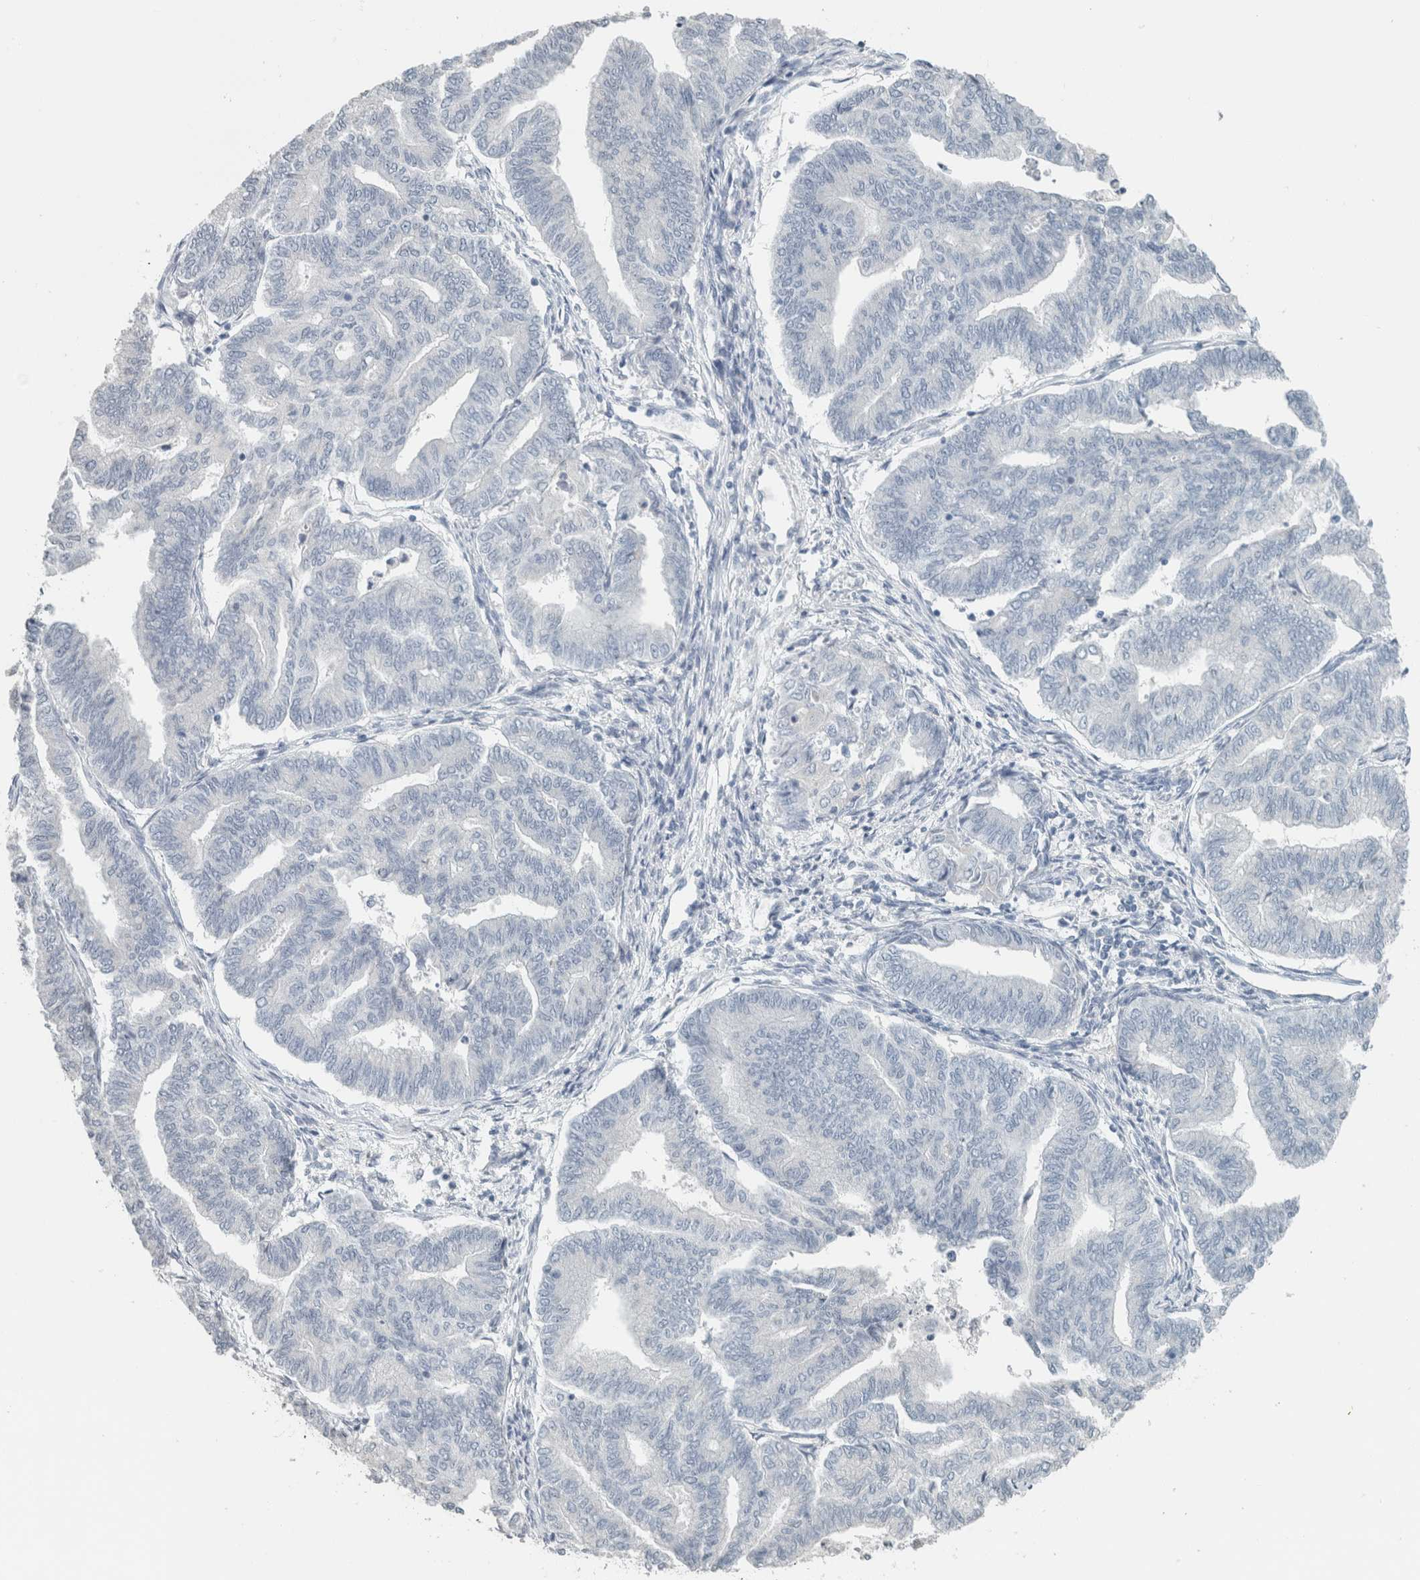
{"staining": {"intensity": "negative", "quantity": "none", "location": "none"}, "tissue": "endometrial cancer", "cell_type": "Tumor cells", "image_type": "cancer", "snomed": [{"axis": "morphology", "description": "Adenocarcinoma, NOS"}, {"axis": "topography", "description": "Endometrium"}], "caption": "This image is of endometrial cancer (adenocarcinoma) stained with IHC to label a protein in brown with the nuclei are counter-stained blue. There is no positivity in tumor cells. The staining is performed using DAB (3,3'-diaminobenzidine) brown chromogen with nuclei counter-stained in using hematoxylin.", "gene": "CRAT", "patient": {"sex": "female", "age": 79}}